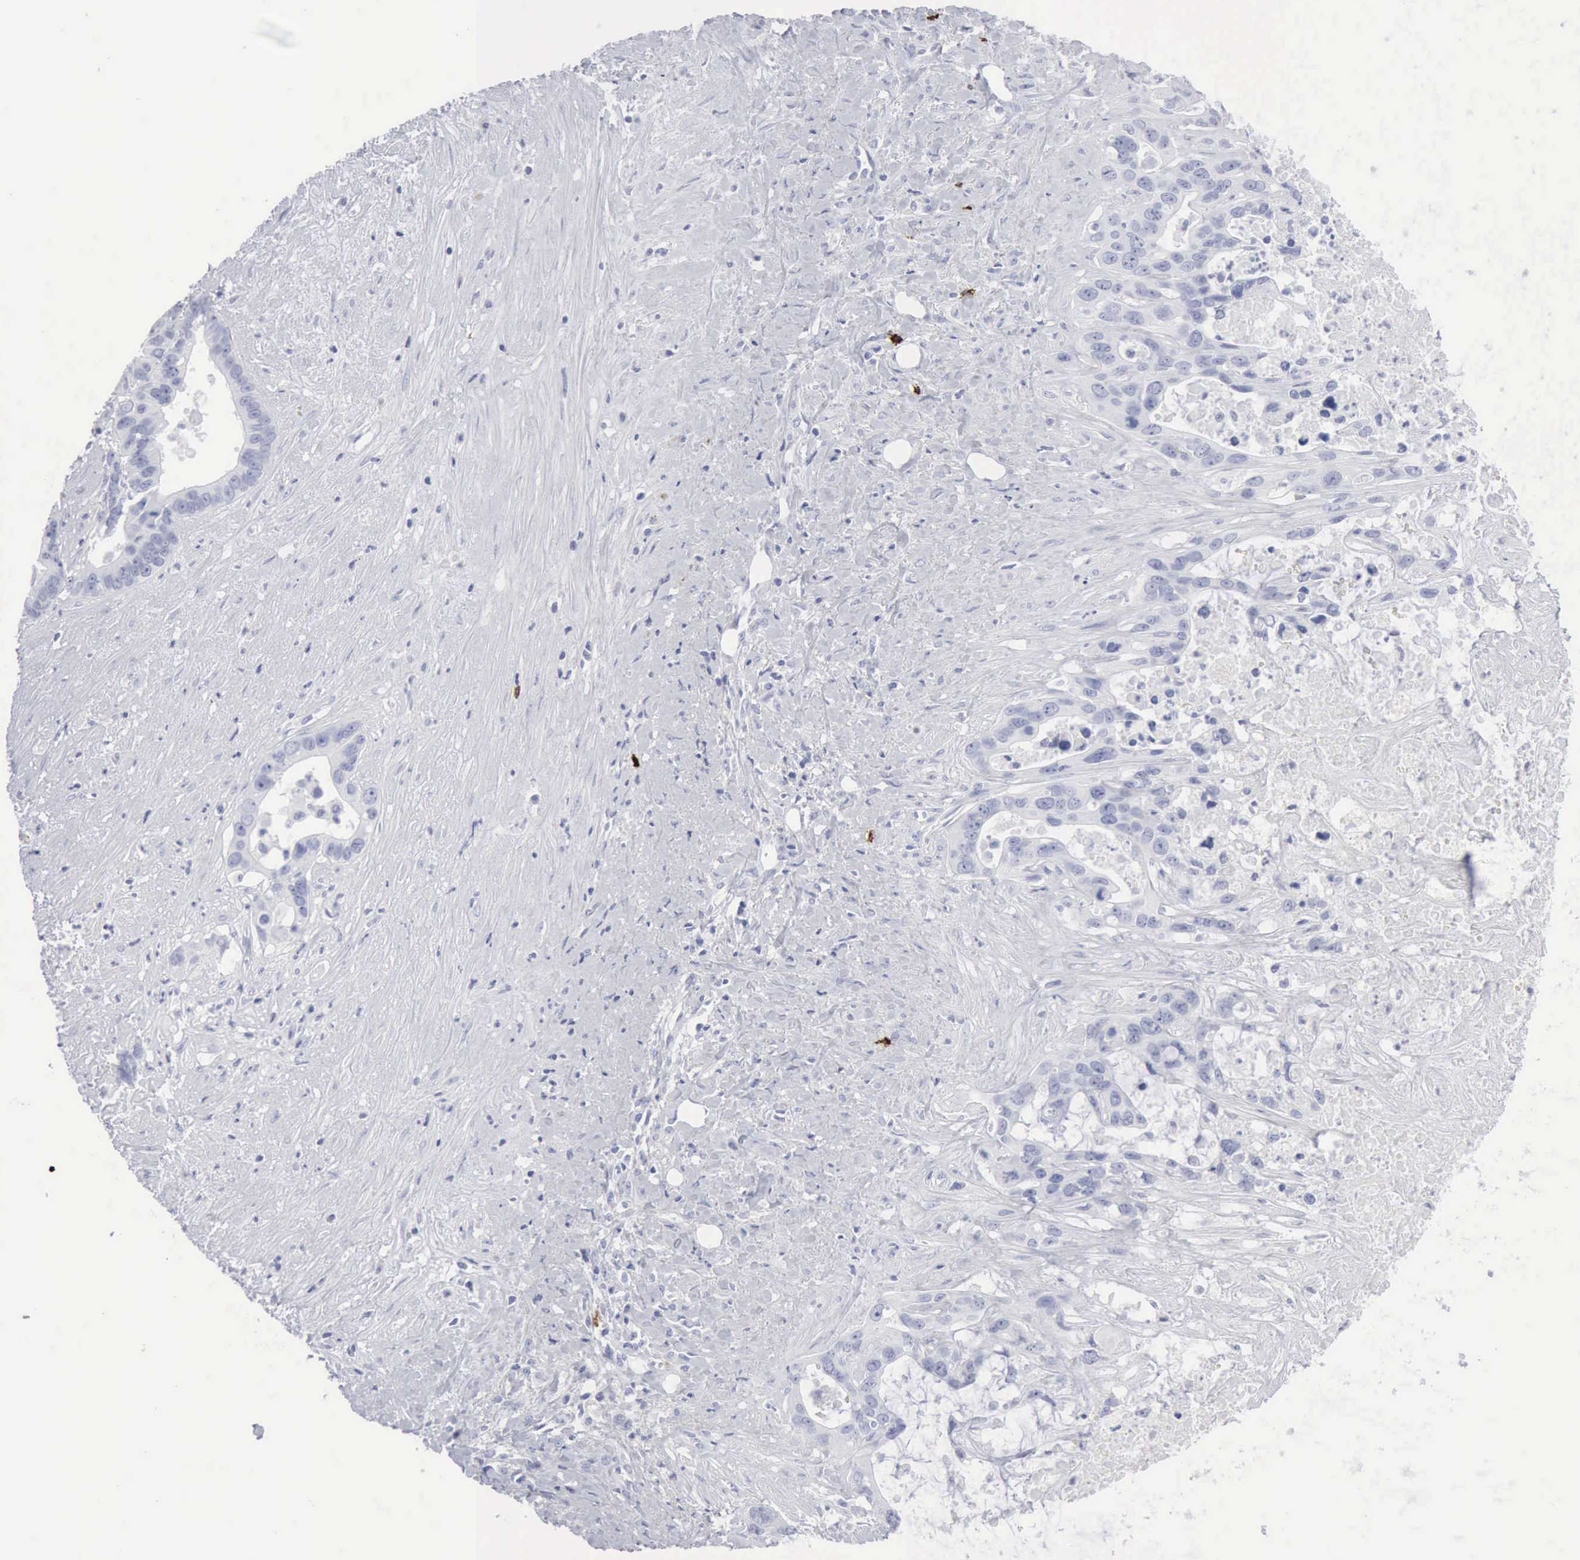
{"staining": {"intensity": "negative", "quantity": "none", "location": "none"}, "tissue": "liver cancer", "cell_type": "Tumor cells", "image_type": "cancer", "snomed": [{"axis": "morphology", "description": "Cholangiocarcinoma"}, {"axis": "topography", "description": "Liver"}], "caption": "Immunohistochemistry (IHC) image of liver cholangiocarcinoma stained for a protein (brown), which demonstrates no staining in tumor cells.", "gene": "CMA1", "patient": {"sex": "female", "age": 65}}